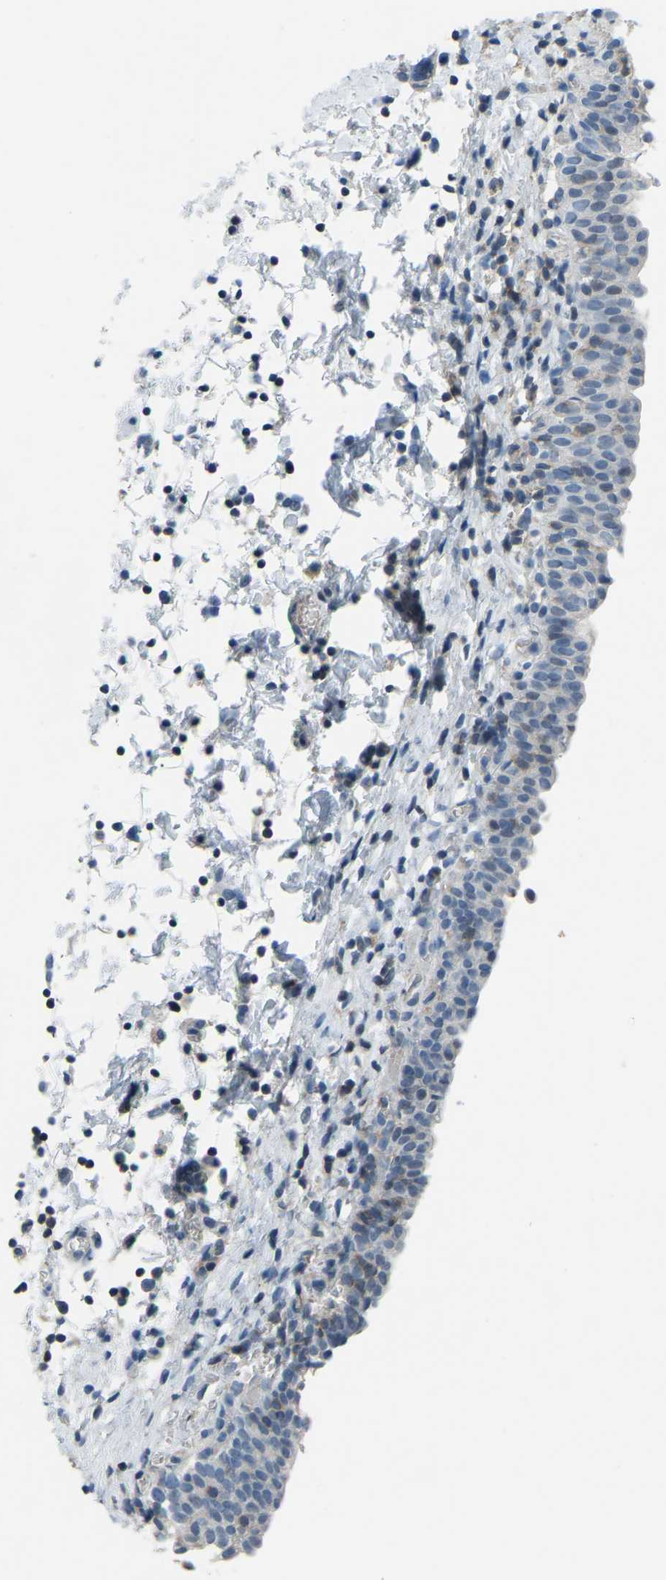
{"staining": {"intensity": "negative", "quantity": "none", "location": "none"}, "tissue": "urinary bladder", "cell_type": "Urothelial cells", "image_type": "normal", "snomed": [{"axis": "morphology", "description": "Normal tissue, NOS"}, {"axis": "topography", "description": "Urinary bladder"}], "caption": "IHC histopathology image of benign human urinary bladder stained for a protein (brown), which reveals no staining in urothelial cells. (DAB IHC, high magnification).", "gene": "XIRP1", "patient": {"sex": "male", "age": 55}}